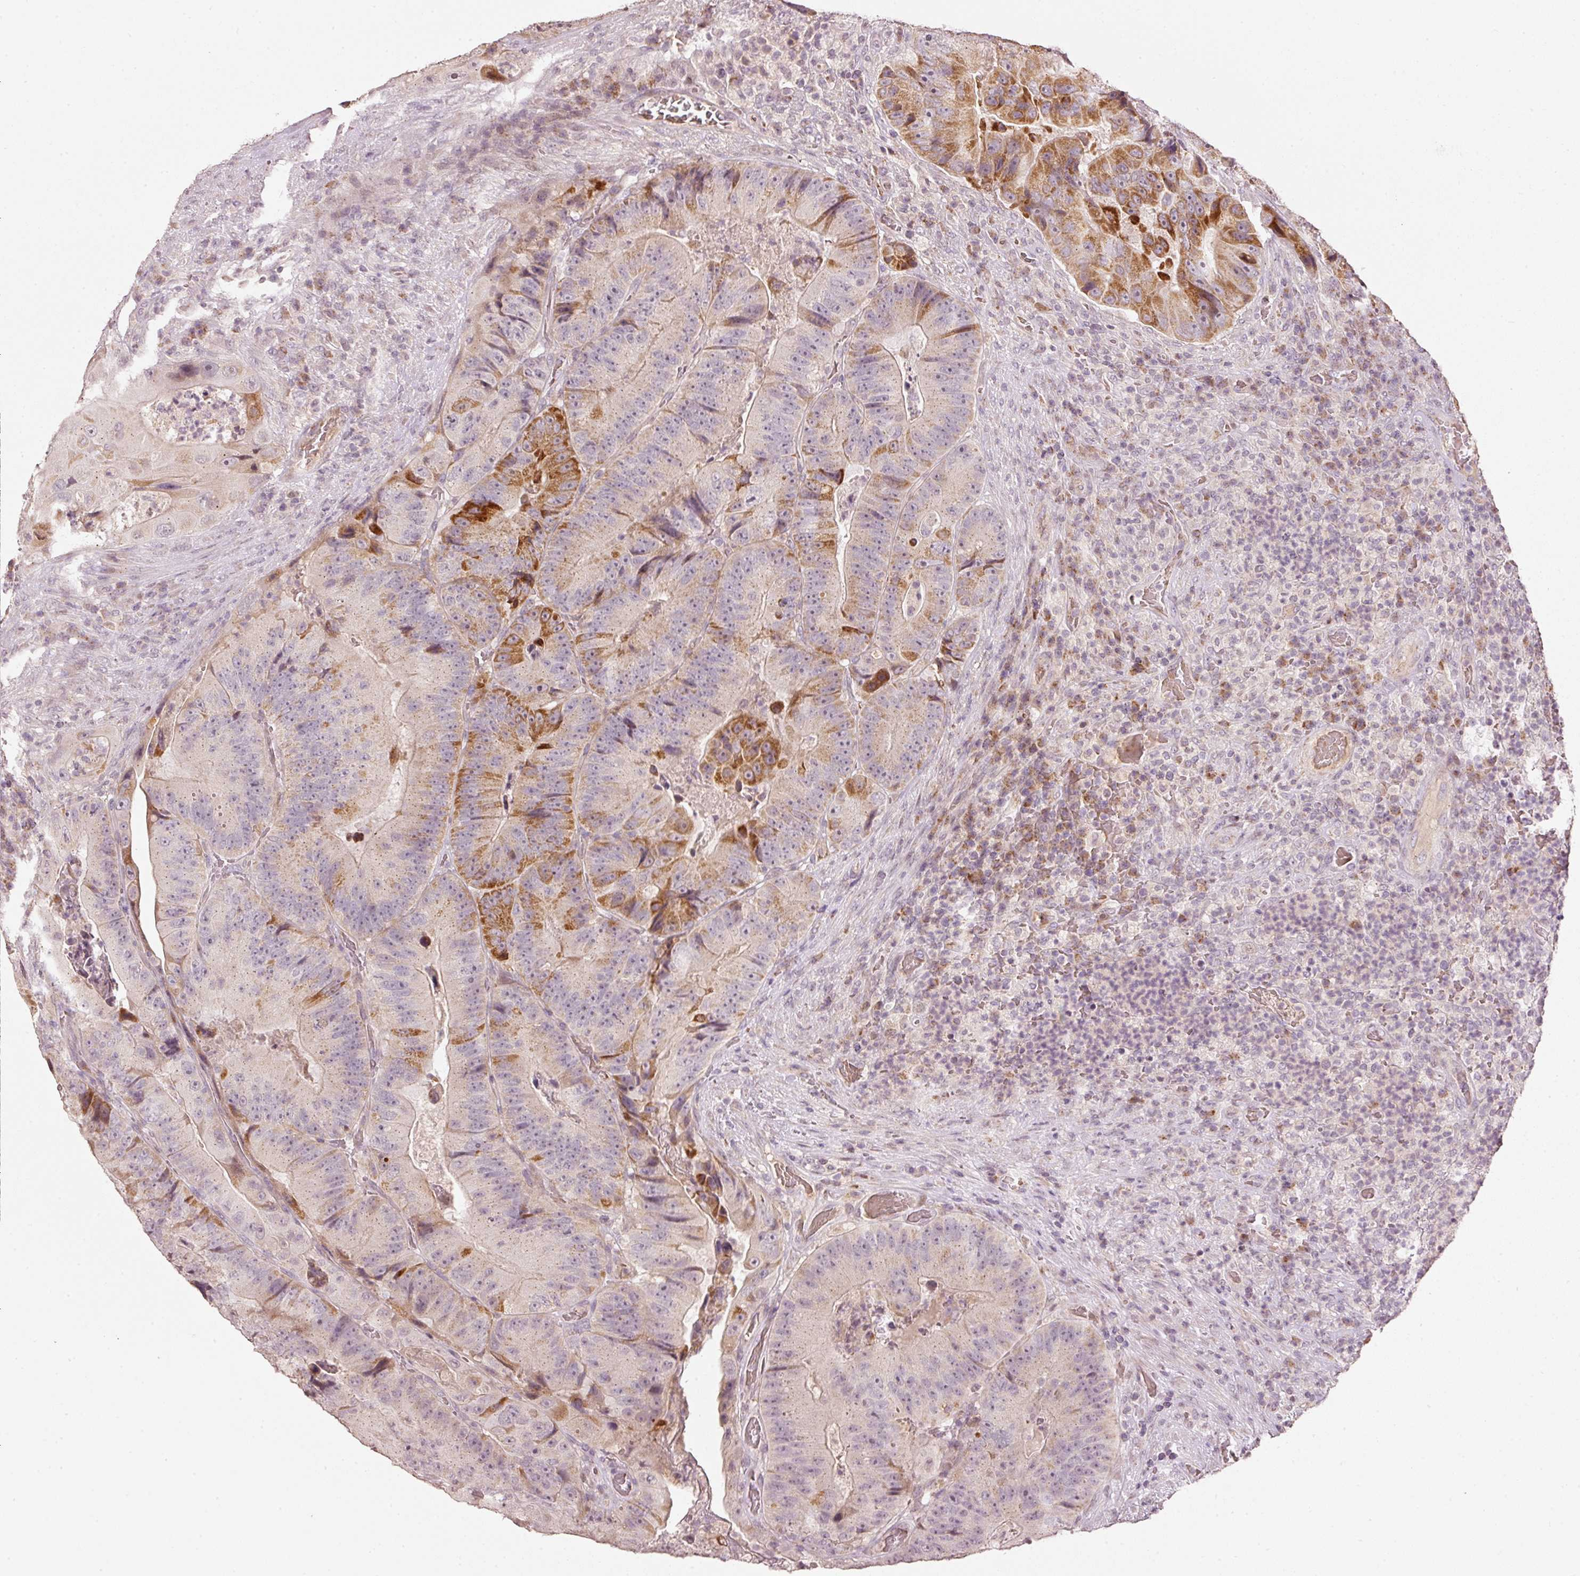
{"staining": {"intensity": "moderate", "quantity": "<25%", "location": "cytoplasmic/membranous"}, "tissue": "colorectal cancer", "cell_type": "Tumor cells", "image_type": "cancer", "snomed": [{"axis": "morphology", "description": "Adenocarcinoma, NOS"}, {"axis": "topography", "description": "Colon"}], "caption": "Immunohistochemical staining of colorectal cancer reveals low levels of moderate cytoplasmic/membranous protein positivity in about <25% of tumor cells. The staining was performed using DAB (3,3'-diaminobenzidine), with brown indicating positive protein expression. Nuclei are stained blue with hematoxylin.", "gene": "TOB2", "patient": {"sex": "female", "age": 86}}